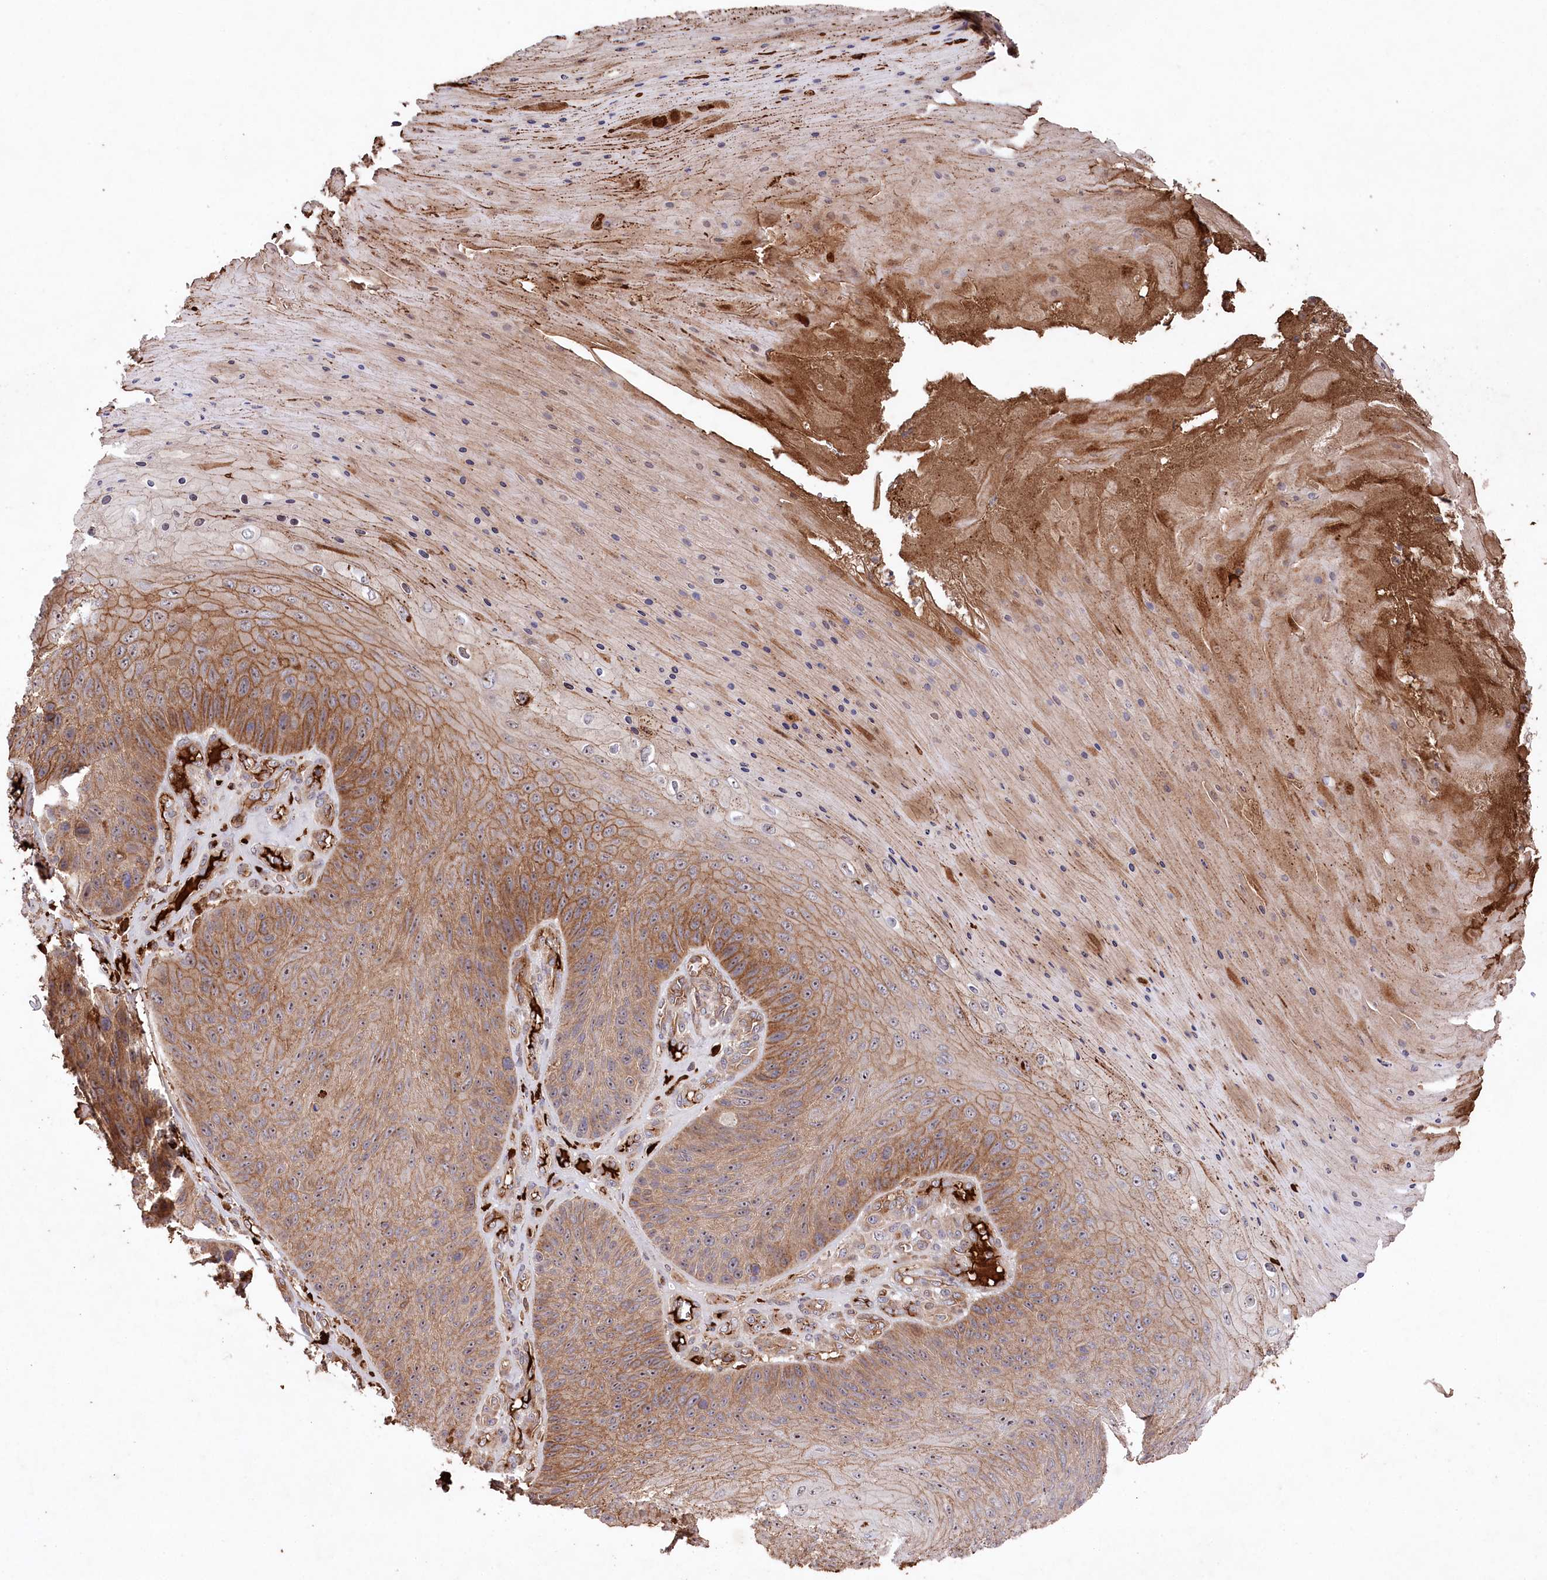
{"staining": {"intensity": "moderate", "quantity": ">75%", "location": "cytoplasmic/membranous"}, "tissue": "skin cancer", "cell_type": "Tumor cells", "image_type": "cancer", "snomed": [{"axis": "morphology", "description": "Squamous cell carcinoma, NOS"}, {"axis": "topography", "description": "Skin"}], "caption": "A histopathology image of human skin cancer (squamous cell carcinoma) stained for a protein displays moderate cytoplasmic/membranous brown staining in tumor cells.", "gene": "PPP1R21", "patient": {"sex": "female", "age": 88}}